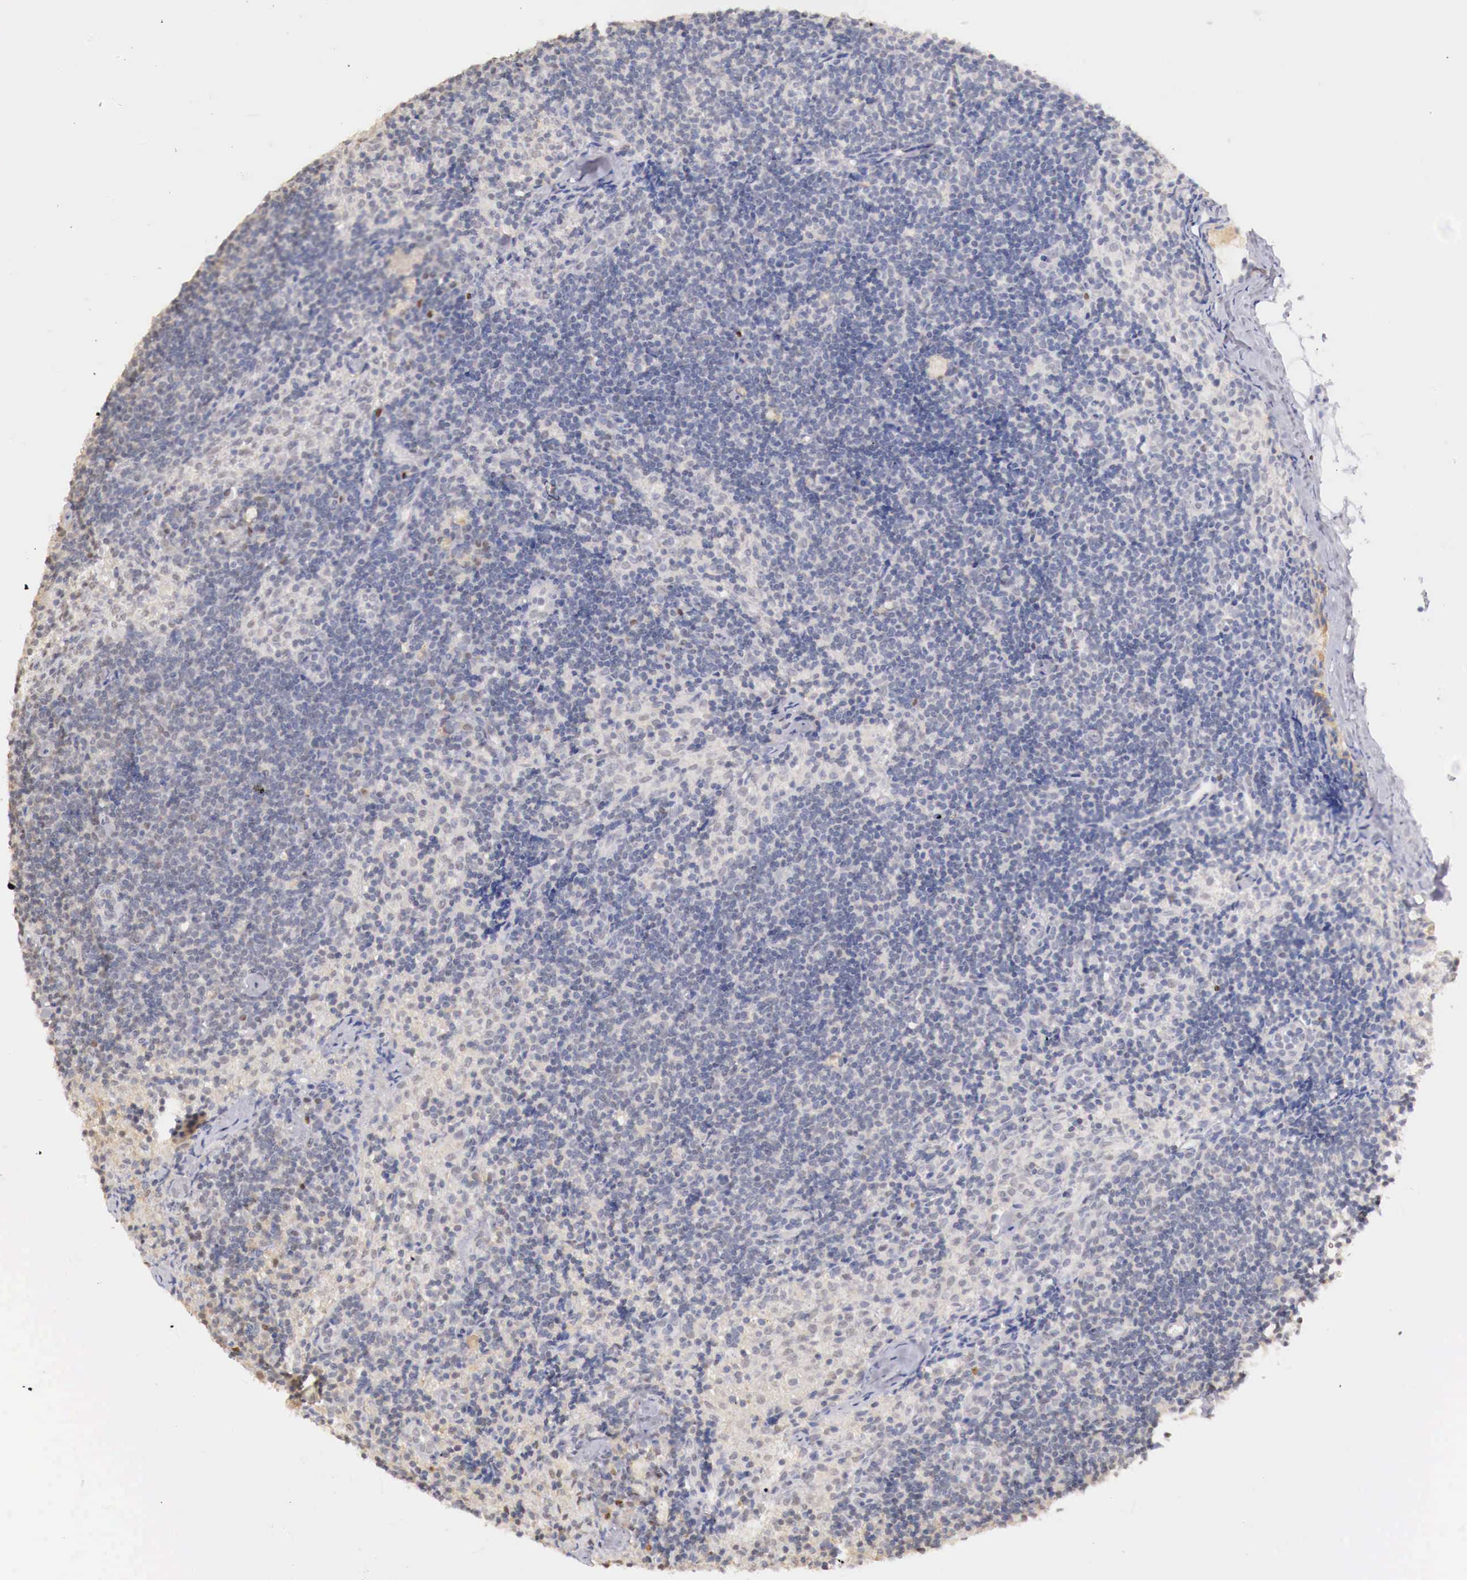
{"staining": {"intensity": "negative", "quantity": "none", "location": "none"}, "tissue": "lymph node", "cell_type": "Germinal center cells", "image_type": "normal", "snomed": [{"axis": "morphology", "description": "Normal tissue, NOS"}, {"axis": "topography", "description": "Lymph node"}], "caption": "An IHC micrograph of unremarkable lymph node is shown. There is no staining in germinal center cells of lymph node.", "gene": "UBA1", "patient": {"sex": "female", "age": 35}}